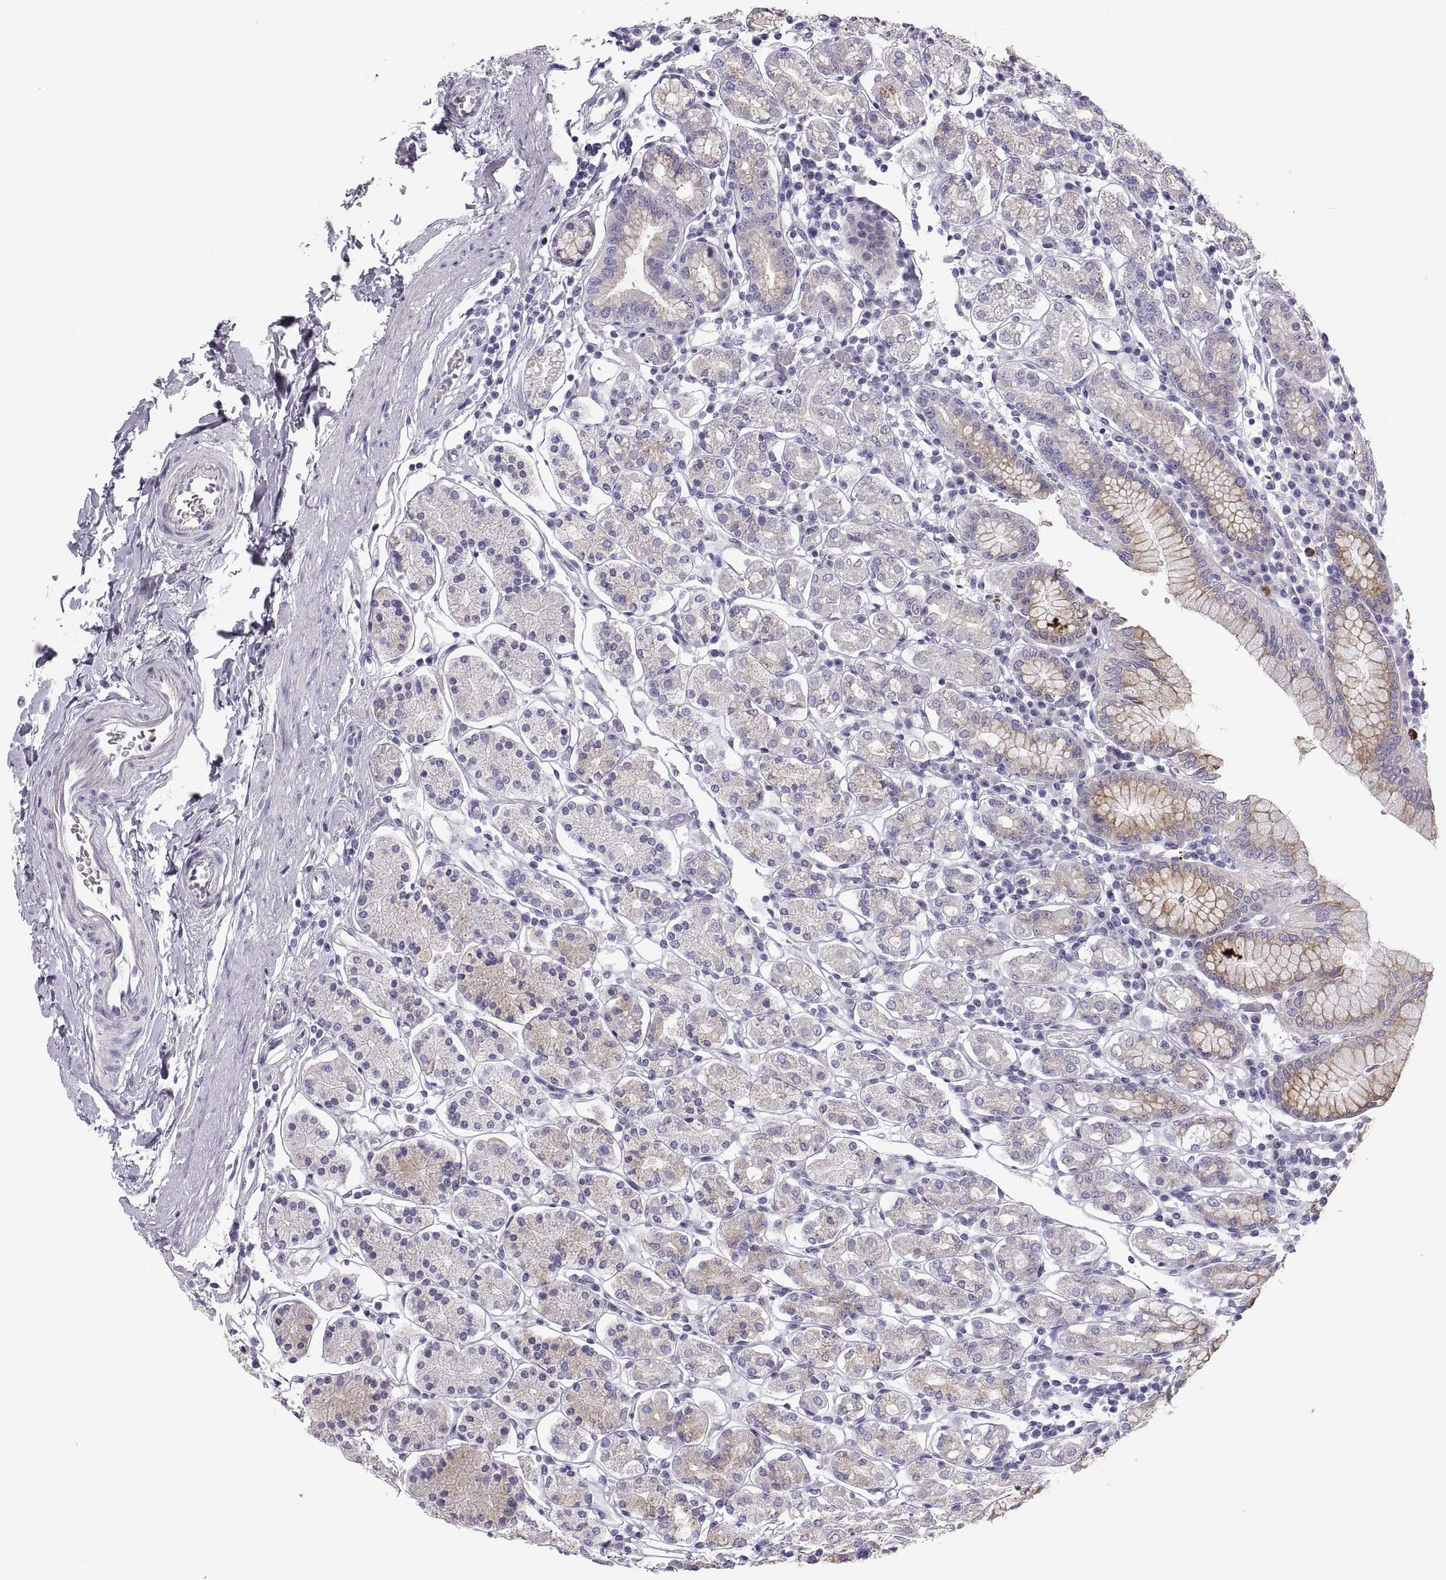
{"staining": {"intensity": "moderate", "quantity": "<25%", "location": "cytoplasmic/membranous"}, "tissue": "stomach", "cell_type": "Glandular cells", "image_type": "normal", "snomed": [{"axis": "morphology", "description": "Normal tissue, NOS"}, {"axis": "topography", "description": "Stomach, upper"}, {"axis": "topography", "description": "Stomach"}], "caption": "Immunohistochemical staining of unremarkable human stomach shows low levels of moderate cytoplasmic/membranous positivity in approximately <25% of glandular cells. (IHC, brightfield microscopy, high magnification).", "gene": "MAGEB2", "patient": {"sex": "male", "age": 62}}